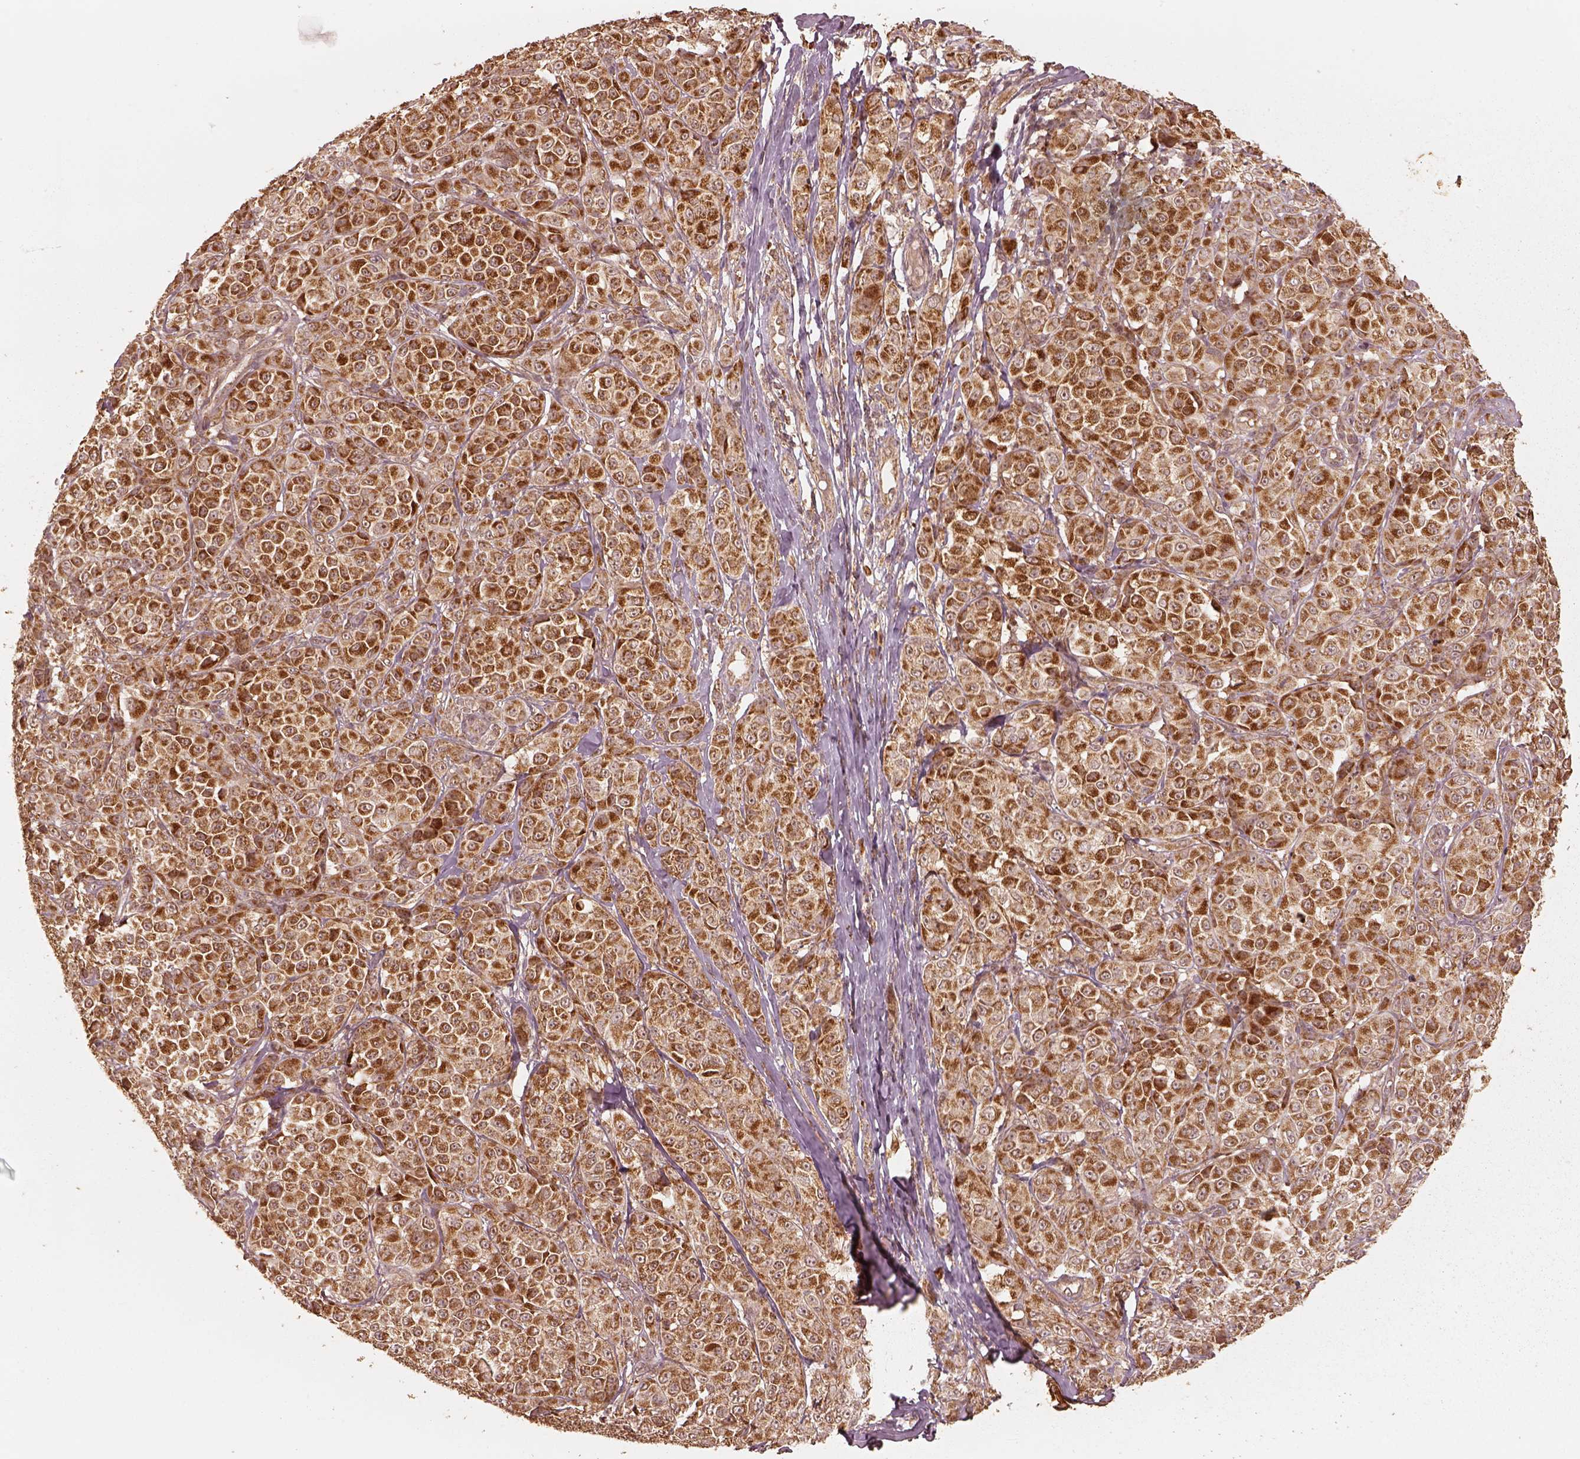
{"staining": {"intensity": "strong", "quantity": ">75%", "location": "cytoplasmic/membranous"}, "tissue": "melanoma", "cell_type": "Tumor cells", "image_type": "cancer", "snomed": [{"axis": "morphology", "description": "Malignant melanoma, NOS"}, {"axis": "topography", "description": "Skin"}], "caption": "An image of human malignant melanoma stained for a protein exhibits strong cytoplasmic/membranous brown staining in tumor cells.", "gene": "DNAJC25", "patient": {"sex": "male", "age": 89}}